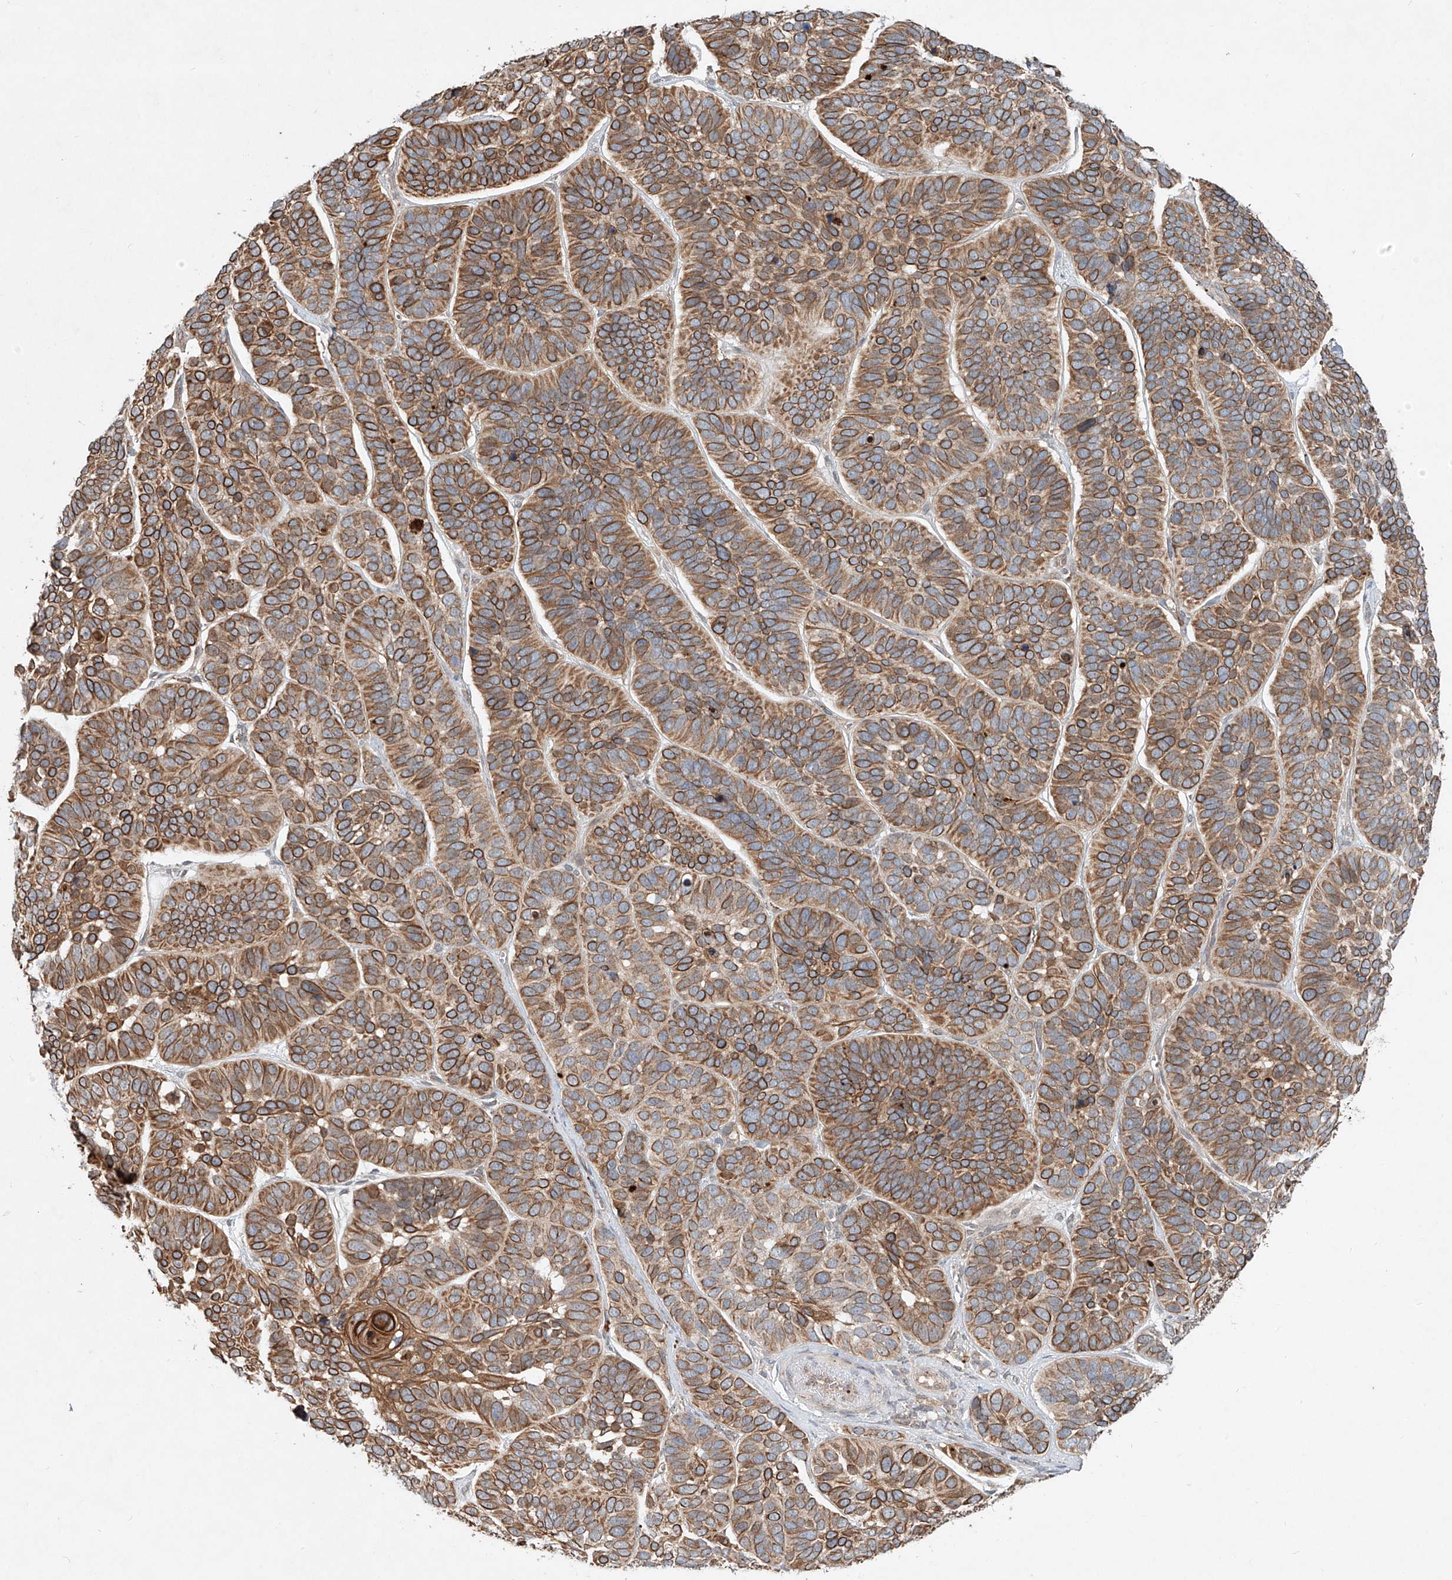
{"staining": {"intensity": "moderate", "quantity": ">75%", "location": "cytoplasmic/membranous"}, "tissue": "skin cancer", "cell_type": "Tumor cells", "image_type": "cancer", "snomed": [{"axis": "morphology", "description": "Basal cell carcinoma"}, {"axis": "topography", "description": "Skin"}], "caption": "Skin basal cell carcinoma stained for a protein reveals moderate cytoplasmic/membranous positivity in tumor cells. (Brightfield microscopy of DAB IHC at high magnification).", "gene": "IER5", "patient": {"sex": "male", "age": 62}}